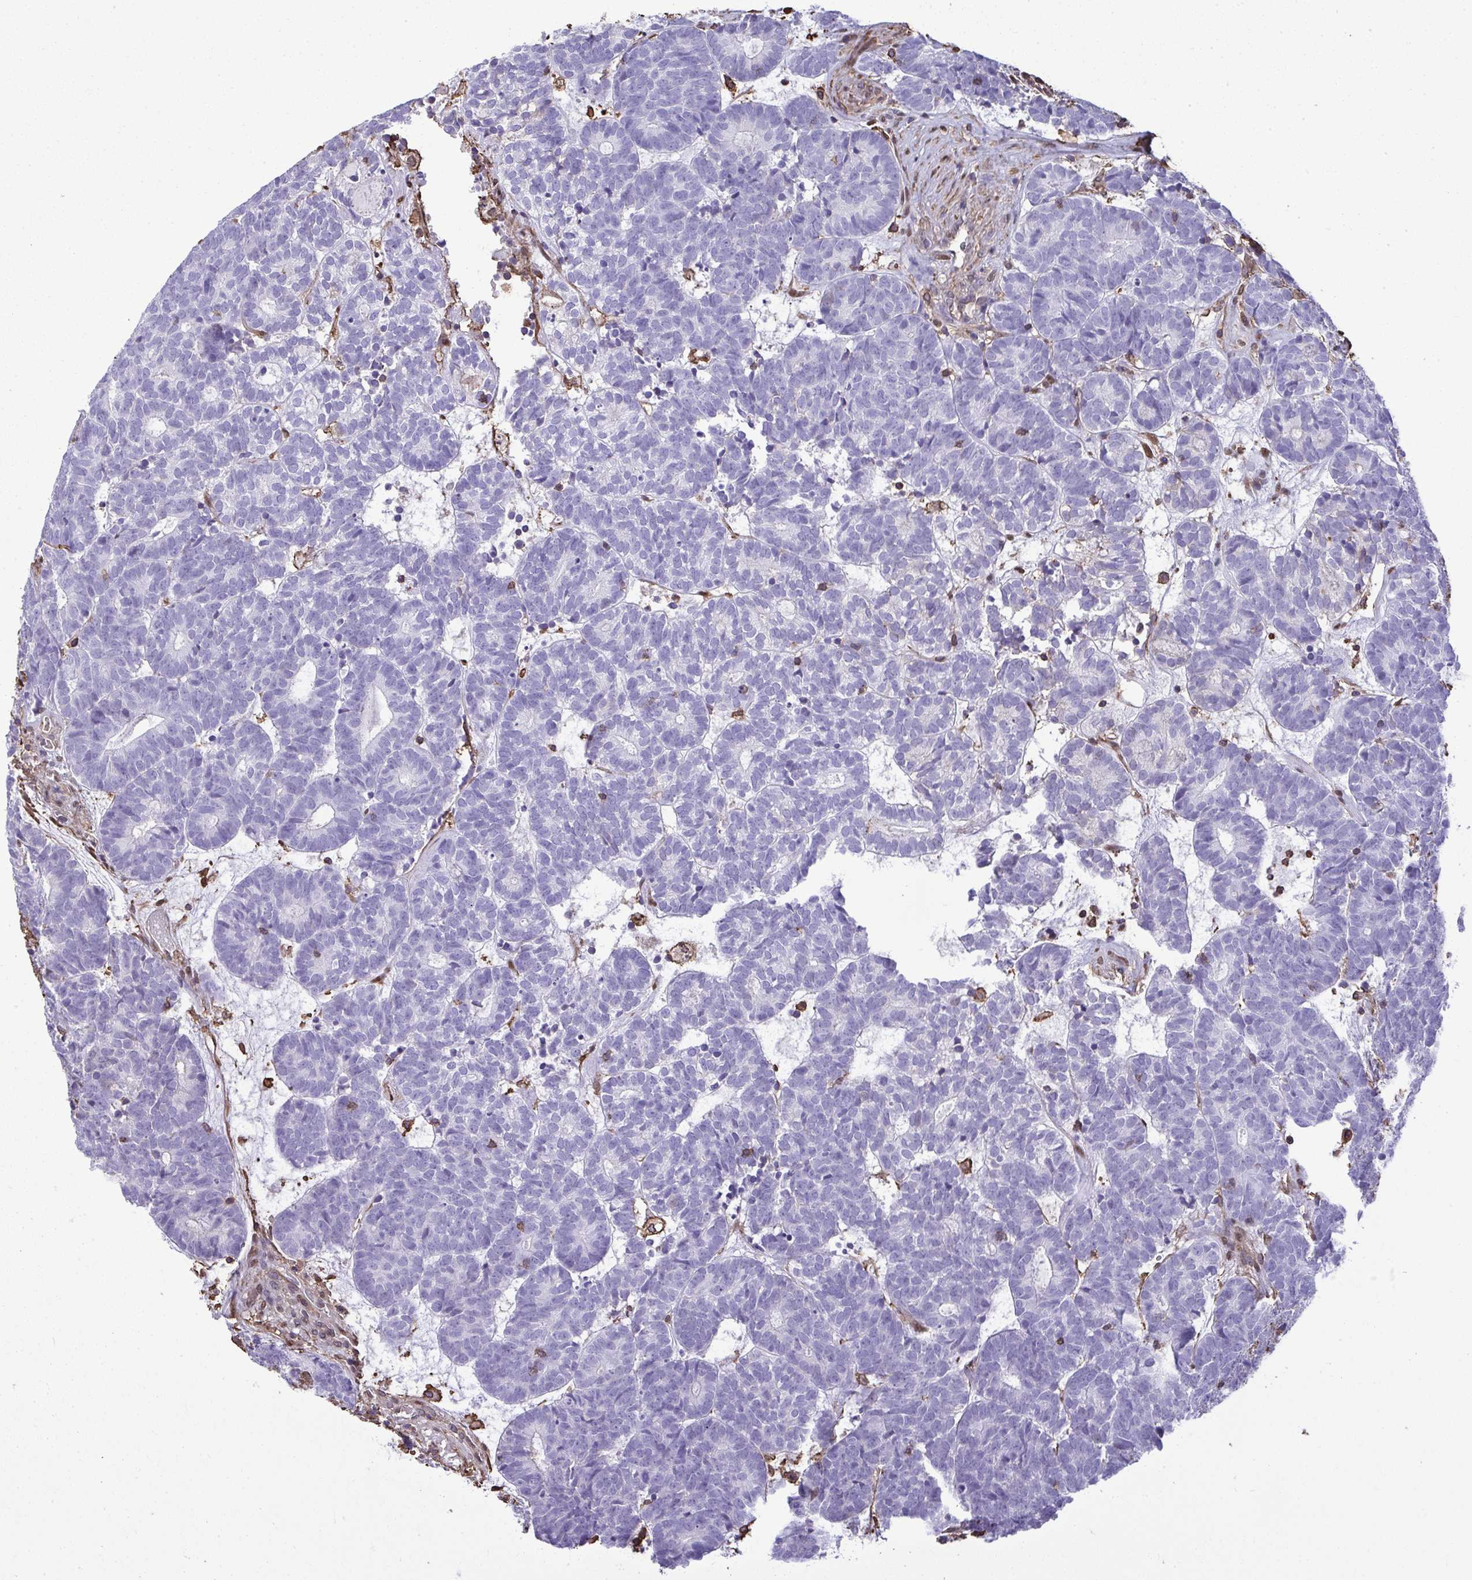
{"staining": {"intensity": "negative", "quantity": "none", "location": "none"}, "tissue": "head and neck cancer", "cell_type": "Tumor cells", "image_type": "cancer", "snomed": [{"axis": "morphology", "description": "Adenocarcinoma, NOS"}, {"axis": "topography", "description": "Head-Neck"}], "caption": "There is no significant positivity in tumor cells of head and neck cancer. Nuclei are stained in blue.", "gene": "ANXA5", "patient": {"sex": "female", "age": 81}}